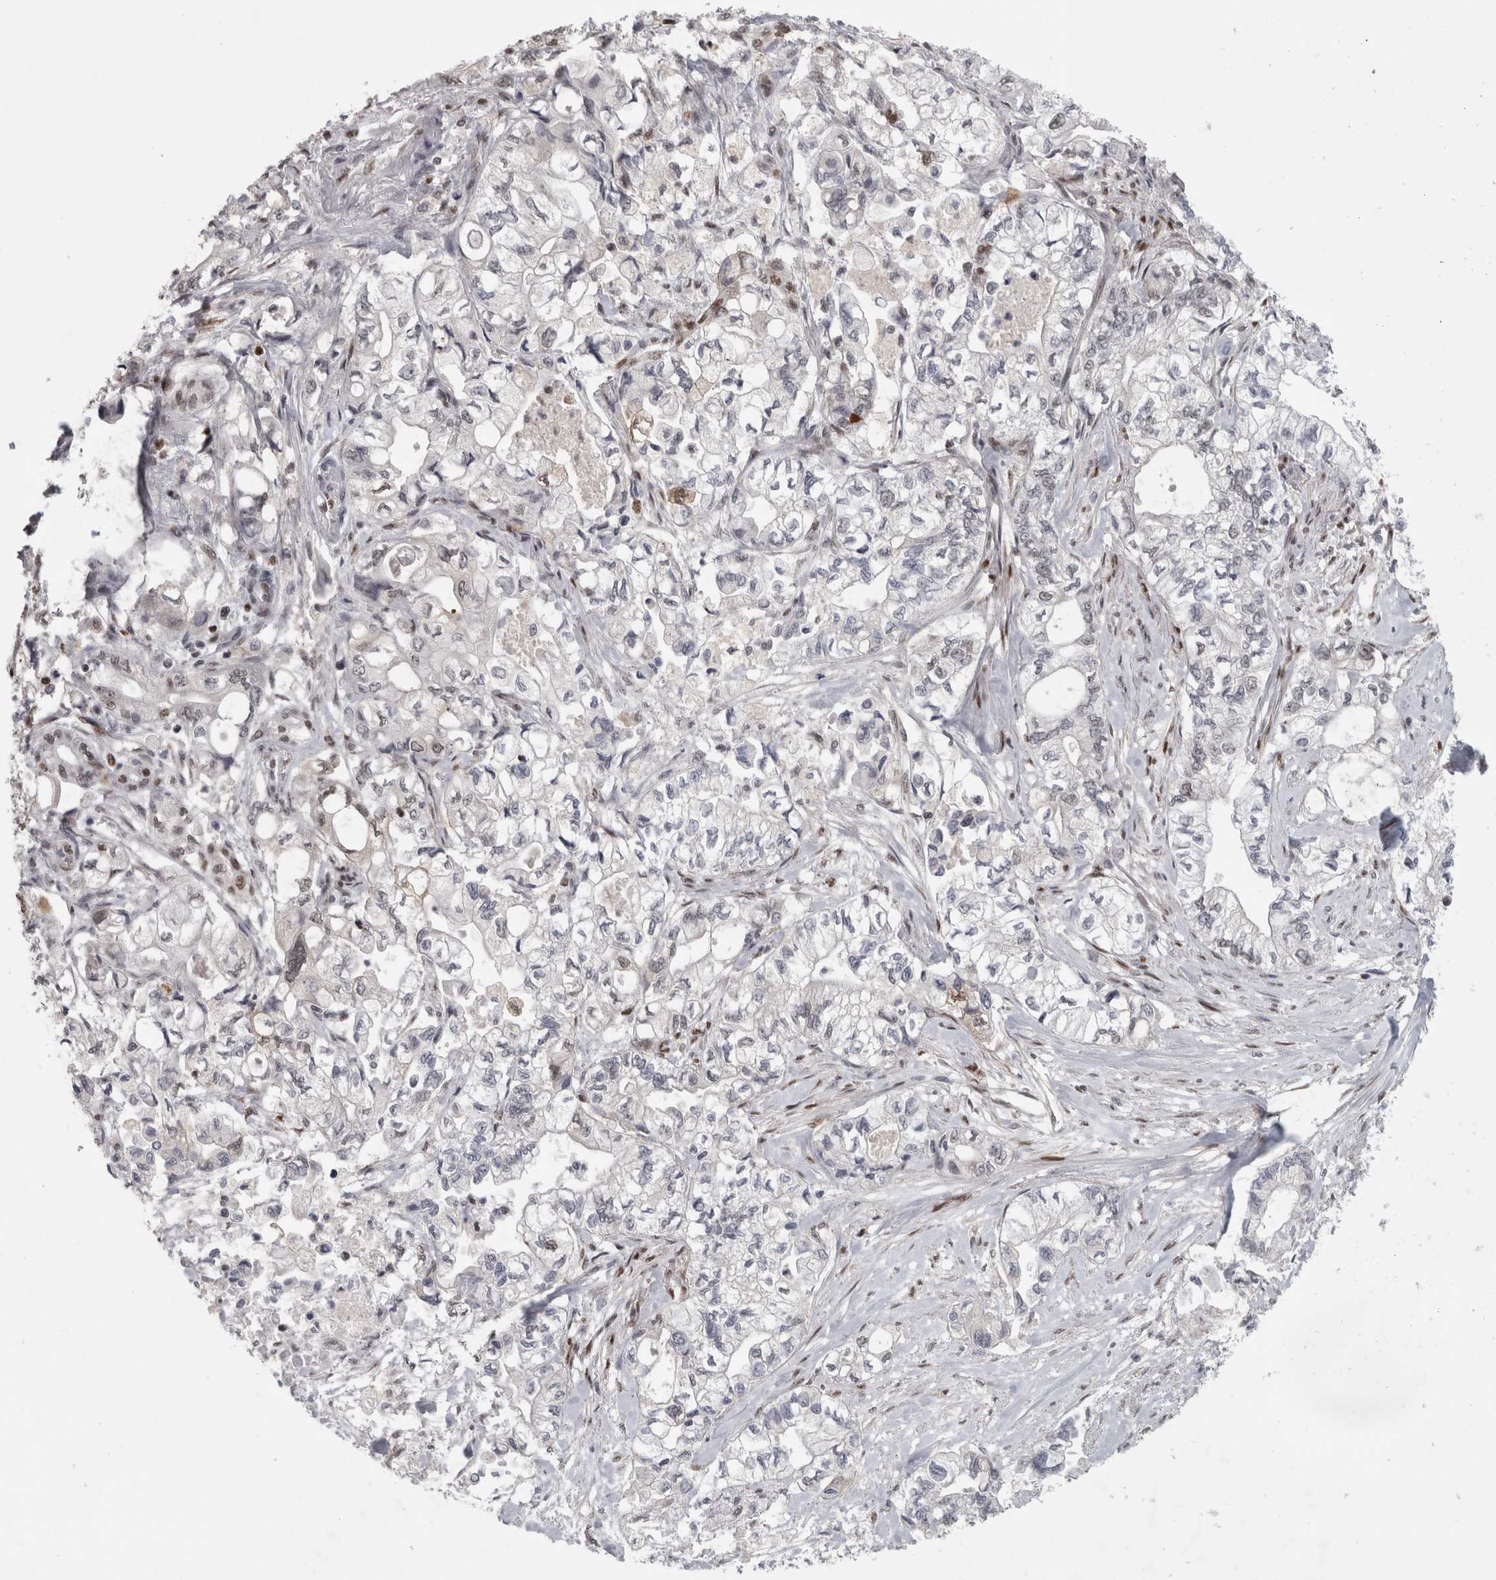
{"staining": {"intensity": "moderate", "quantity": "<25%", "location": "nuclear"}, "tissue": "pancreatic cancer", "cell_type": "Tumor cells", "image_type": "cancer", "snomed": [{"axis": "morphology", "description": "Adenocarcinoma, NOS"}, {"axis": "topography", "description": "Pancreas"}], "caption": "A histopathology image showing moderate nuclear staining in approximately <25% of tumor cells in pancreatic adenocarcinoma, as visualized by brown immunohistochemical staining.", "gene": "SRARP", "patient": {"sex": "male", "age": 79}}